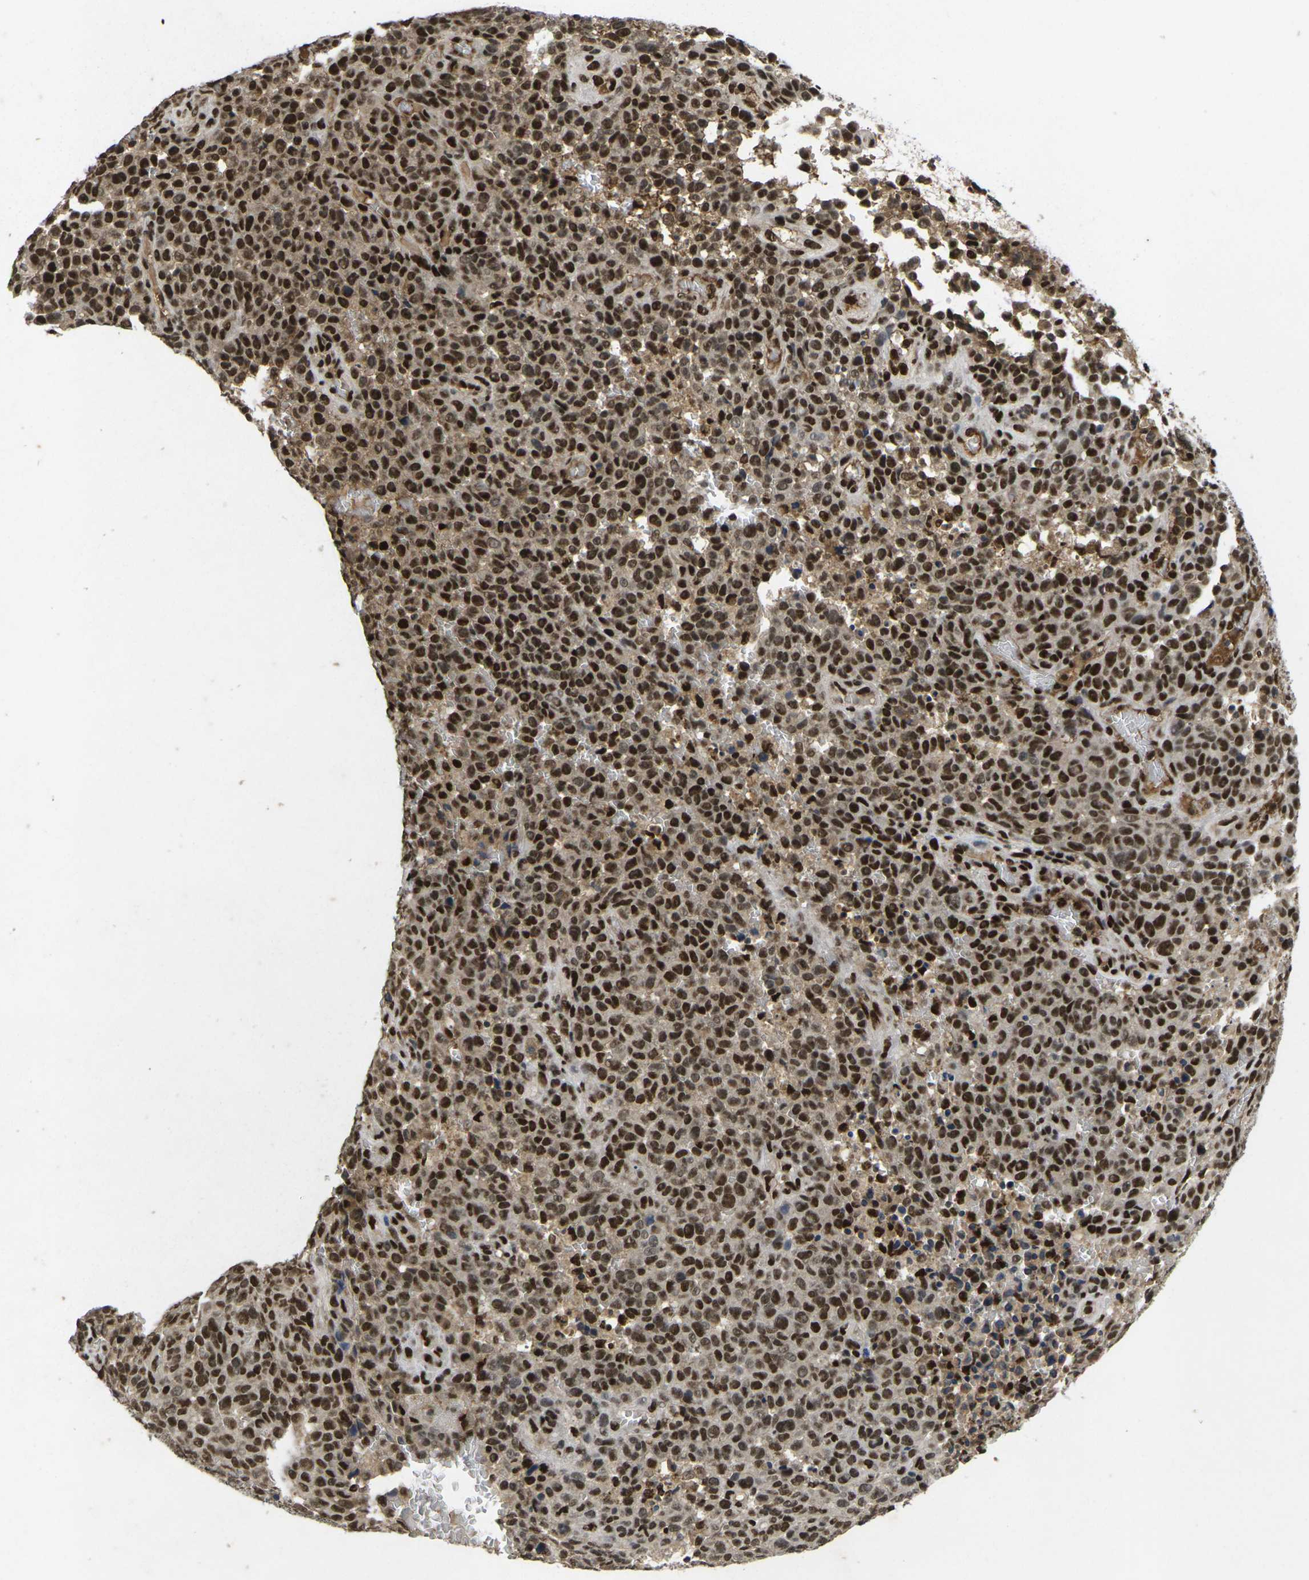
{"staining": {"intensity": "strong", "quantity": ">75%", "location": "nuclear"}, "tissue": "melanoma", "cell_type": "Tumor cells", "image_type": "cancer", "snomed": [{"axis": "morphology", "description": "Malignant melanoma, NOS"}, {"axis": "topography", "description": "Skin"}], "caption": "Protein staining reveals strong nuclear staining in about >75% of tumor cells in malignant melanoma.", "gene": "GTF2E1", "patient": {"sex": "female", "age": 82}}